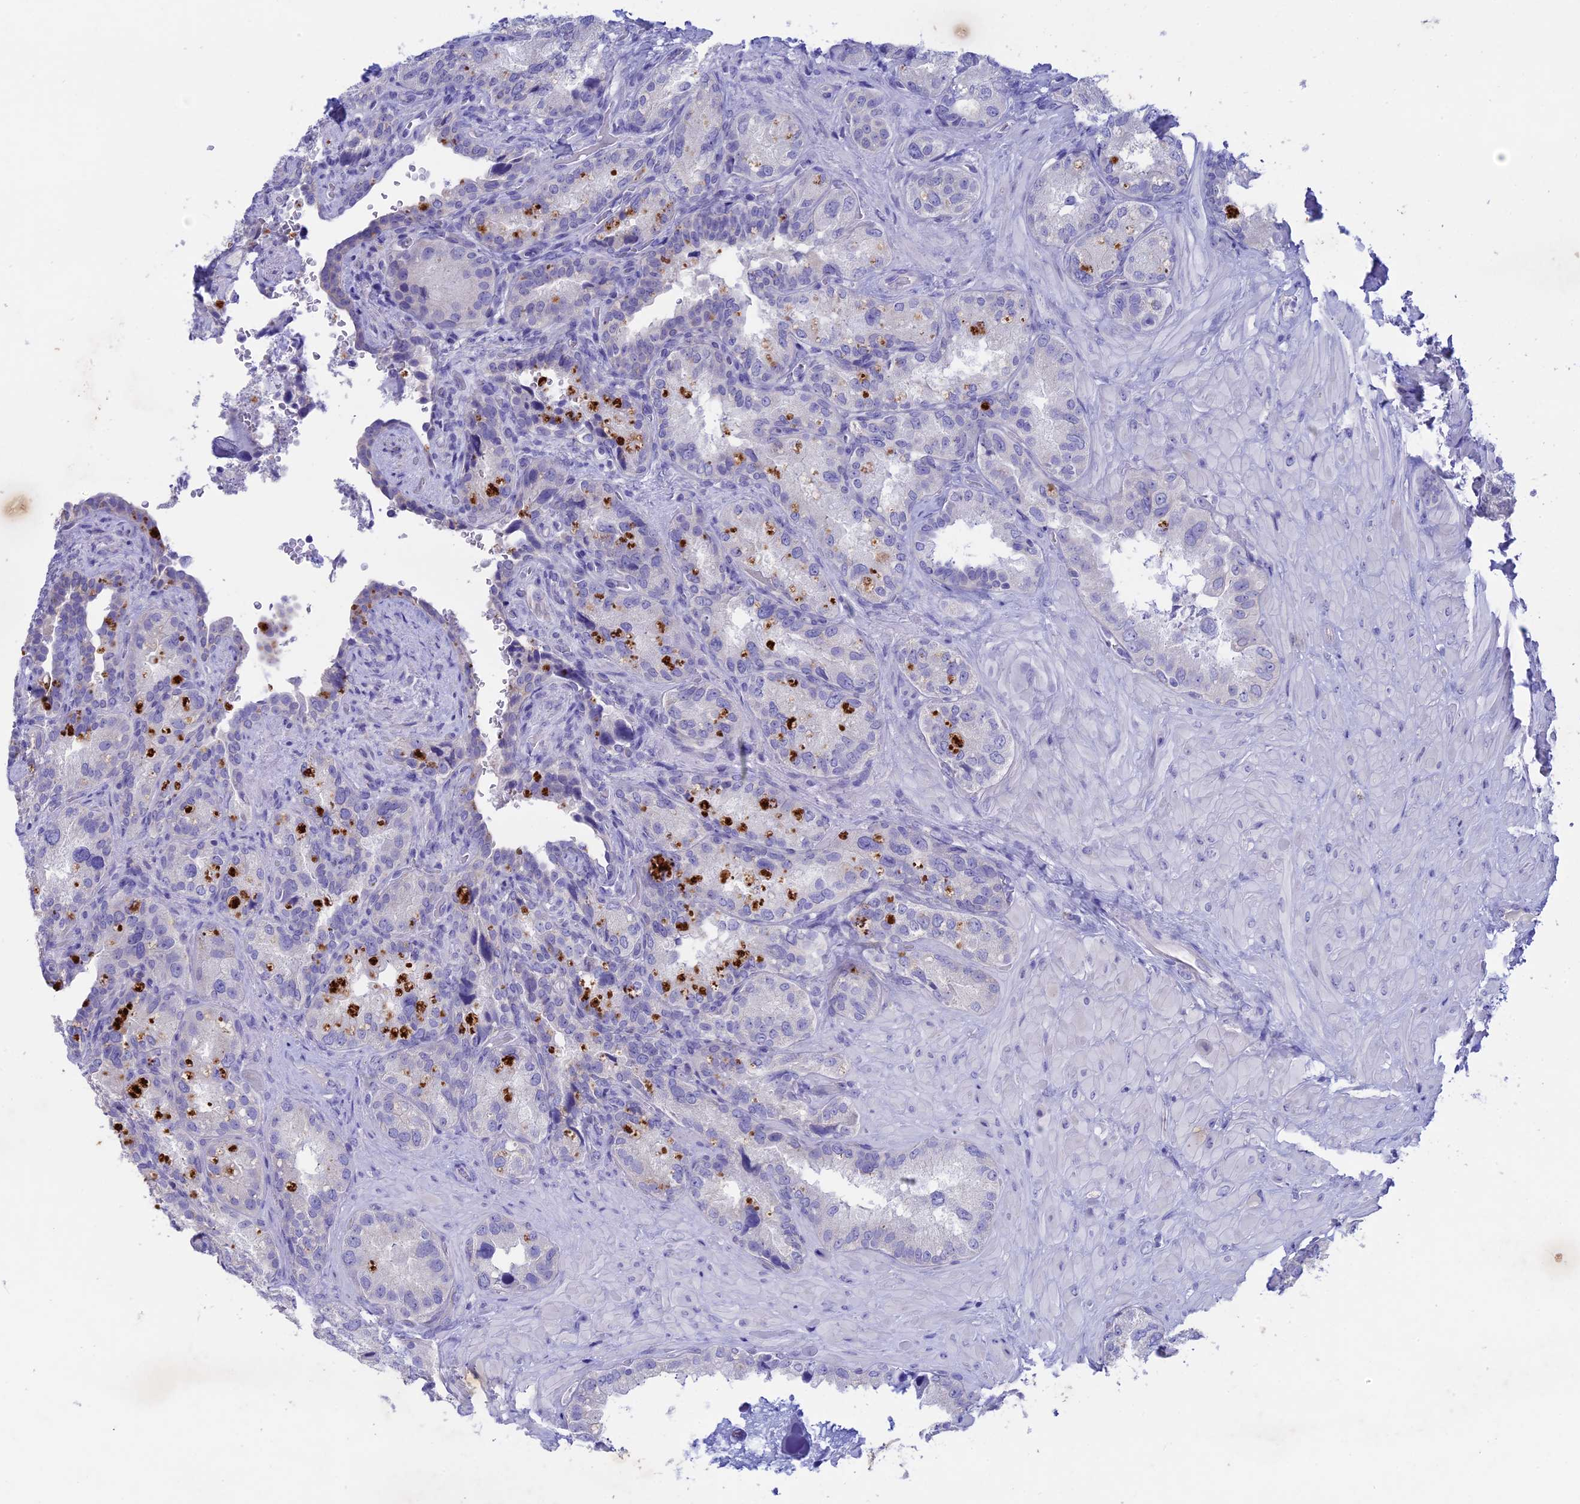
{"staining": {"intensity": "negative", "quantity": "none", "location": "none"}, "tissue": "seminal vesicle", "cell_type": "Glandular cells", "image_type": "normal", "snomed": [{"axis": "morphology", "description": "Normal tissue, NOS"}, {"axis": "topography", "description": "Seminal veicle"}, {"axis": "topography", "description": "Peripheral nerve tissue"}], "caption": "This micrograph is of normal seminal vesicle stained with immunohistochemistry to label a protein in brown with the nuclei are counter-stained blue. There is no staining in glandular cells.", "gene": "BTBD19", "patient": {"sex": "male", "age": 67}}